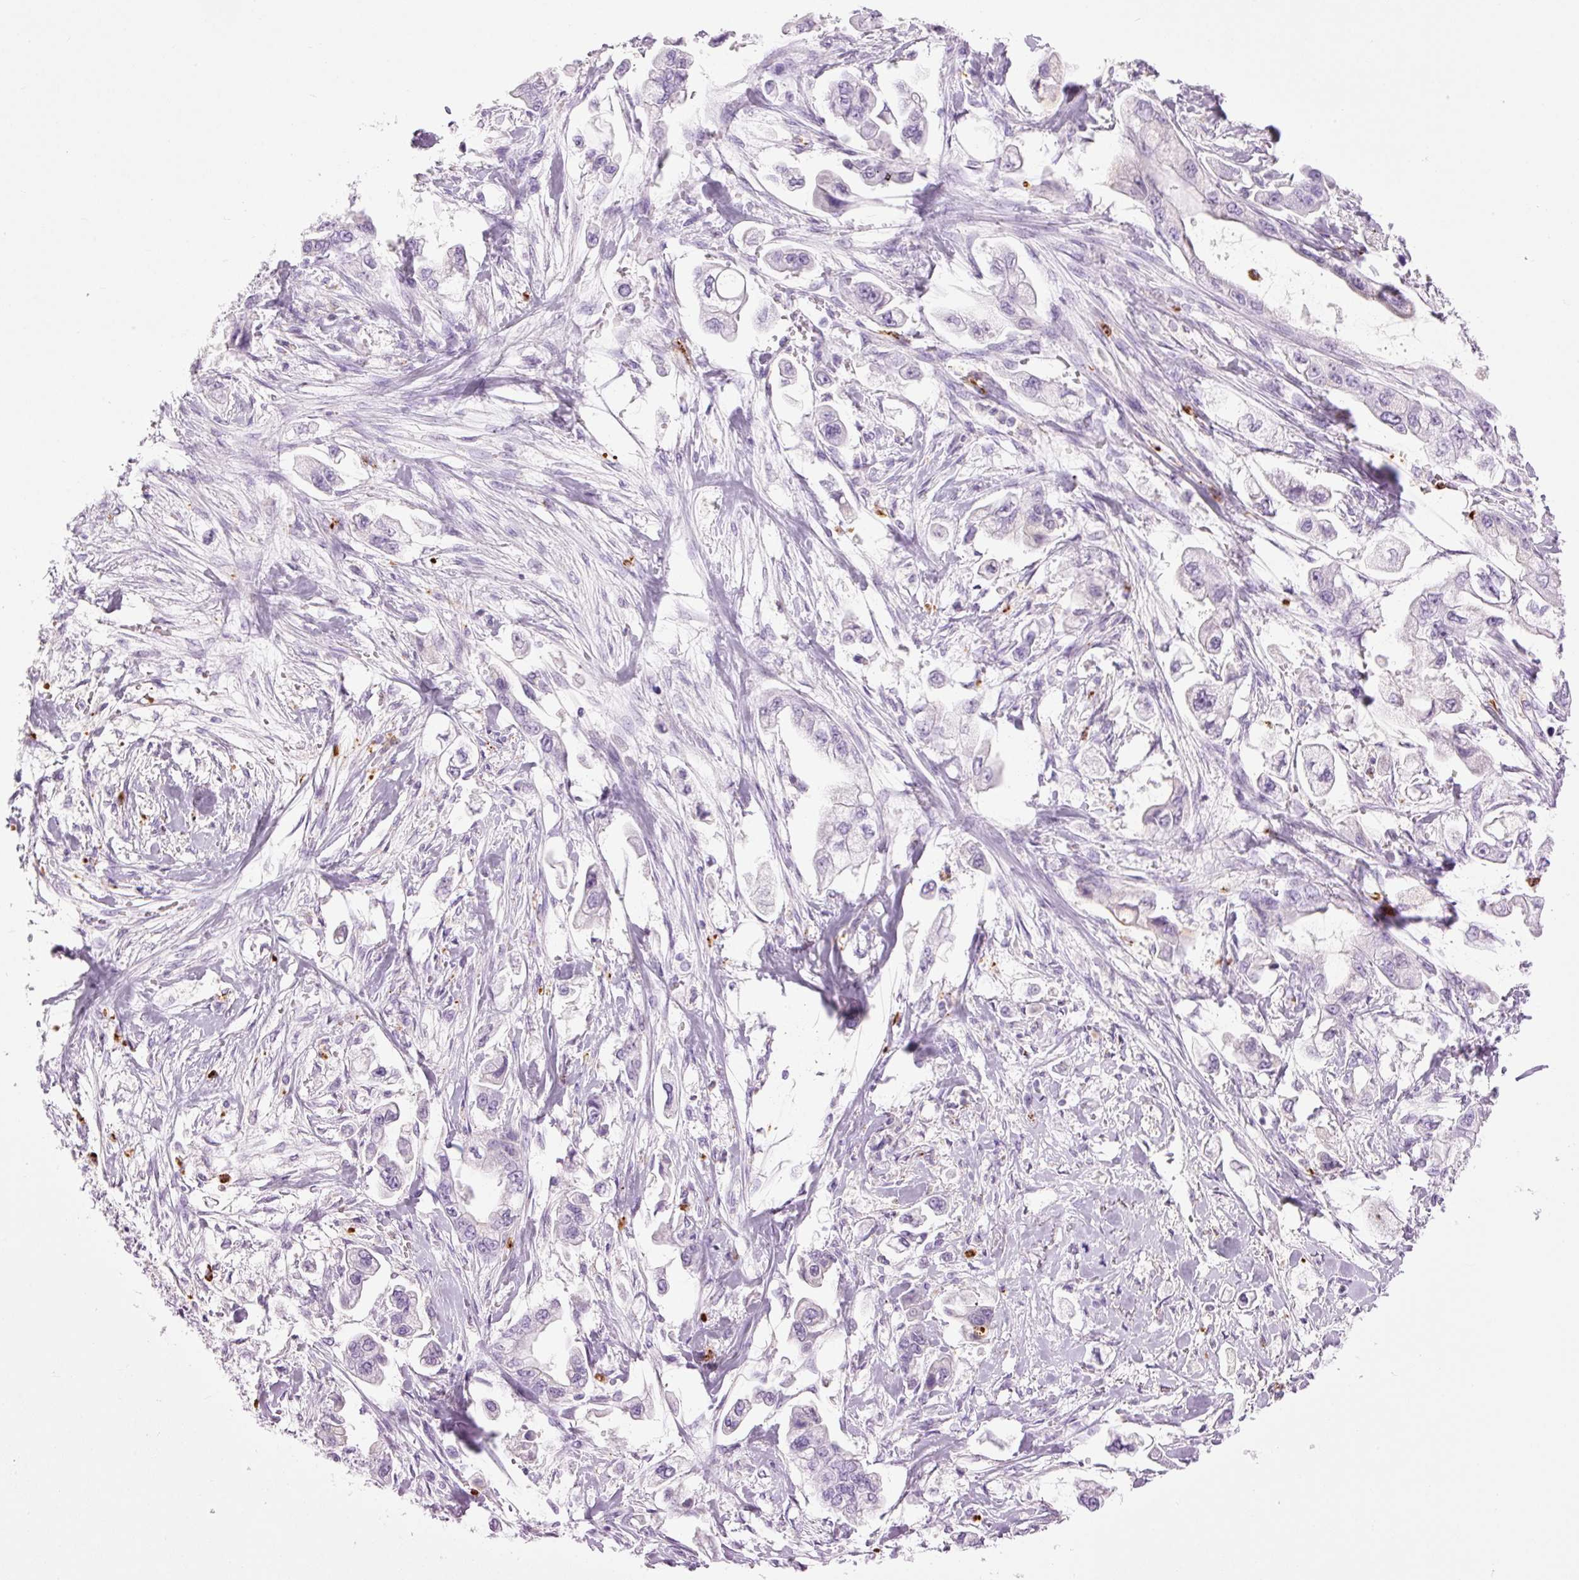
{"staining": {"intensity": "negative", "quantity": "none", "location": "none"}, "tissue": "stomach cancer", "cell_type": "Tumor cells", "image_type": "cancer", "snomed": [{"axis": "morphology", "description": "Adenocarcinoma, NOS"}, {"axis": "topography", "description": "Stomach"}], "caption": "IHC micrograph of adenocarcinoma (stomach) stained for a protein (brown), which shows no staining in tumor cells.", "gene": "LYZ", "patient": {"sex": "male", "age": 62}}